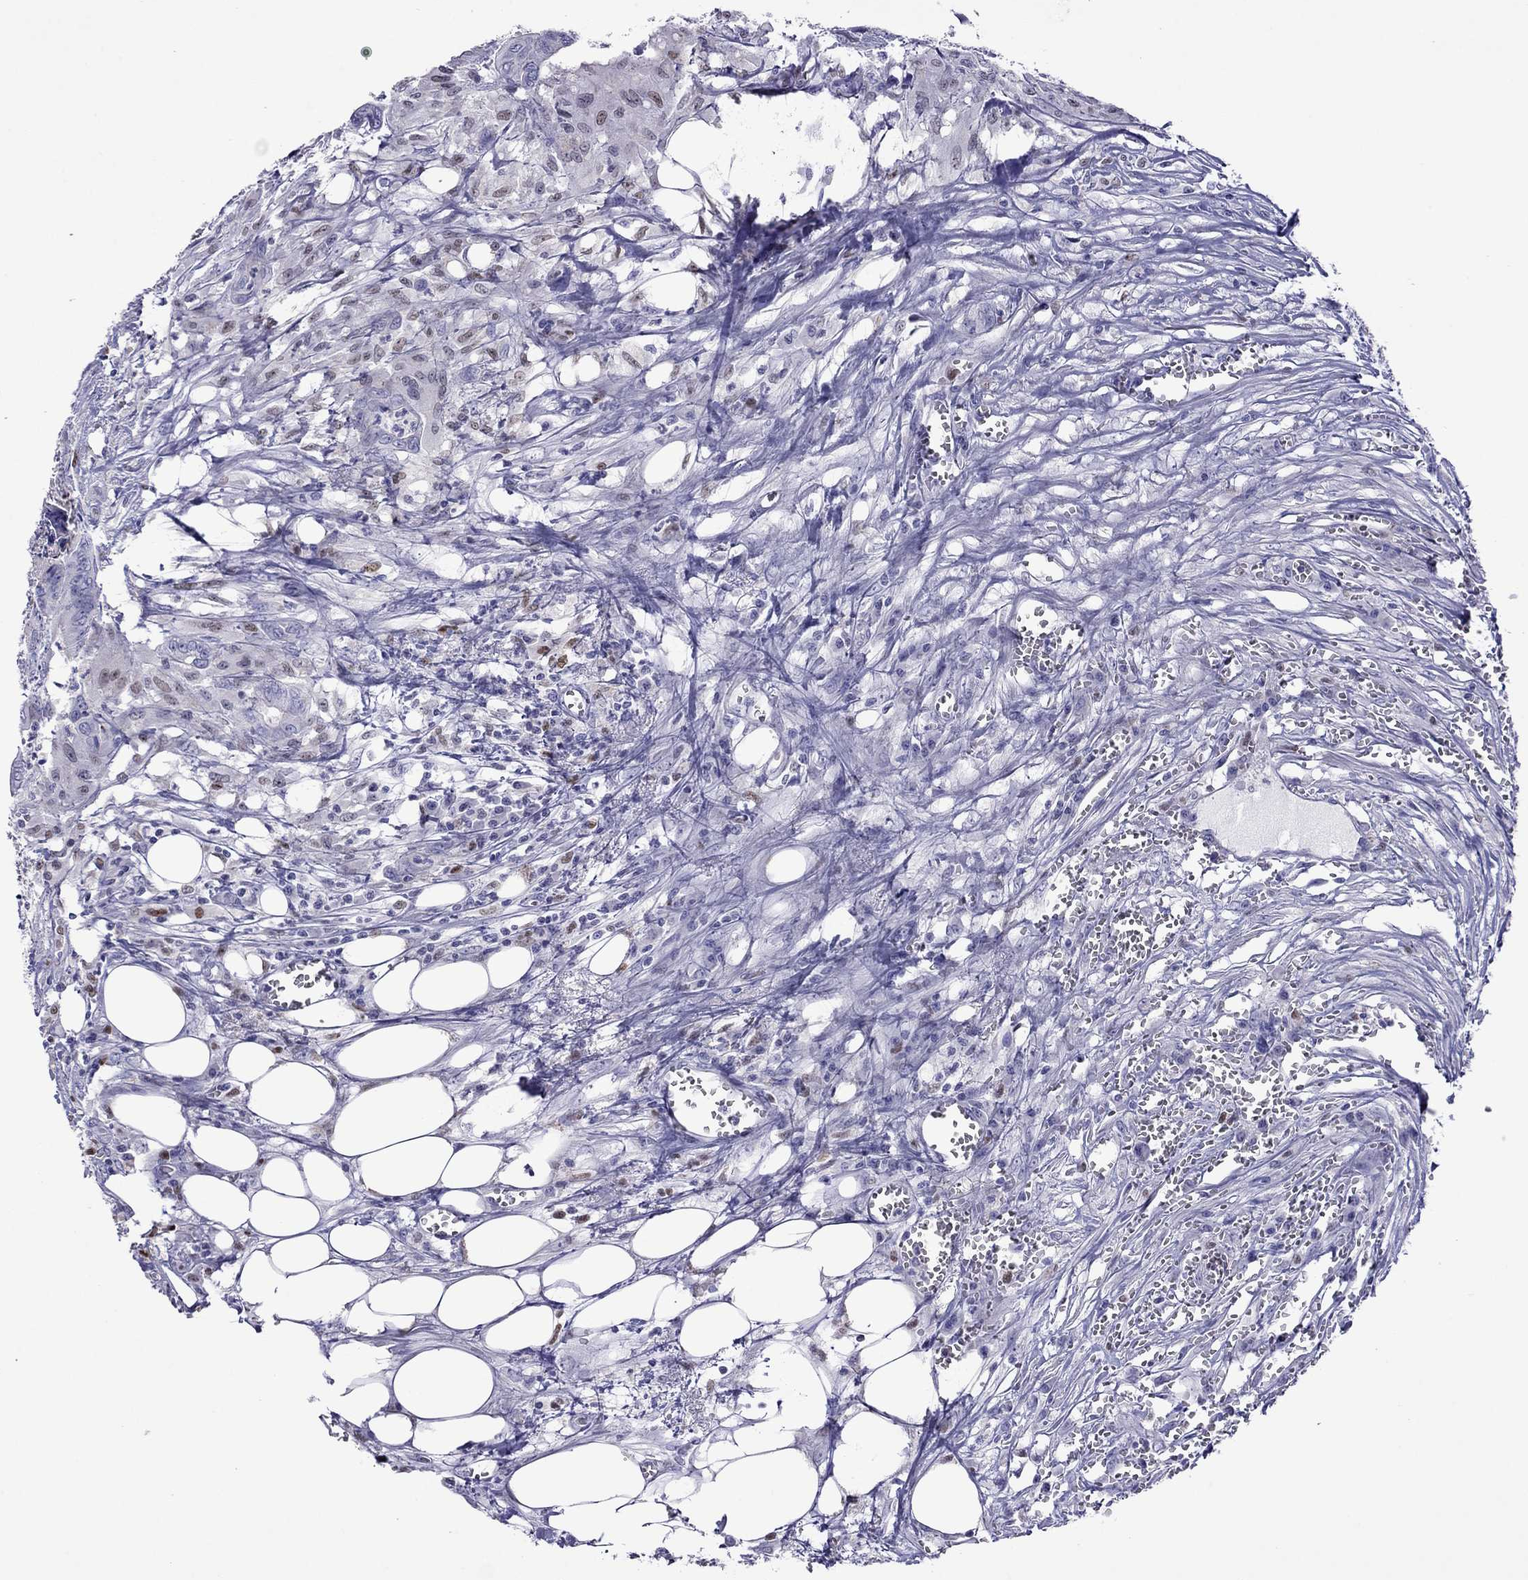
{"staining": {"intensity": "weak", "quantity": "<25%", "location": "nuclear"}, "tissue": "colorectal cancer", "cell_type": "Tumor cells", "image_type": "cancer", "snomed": [{"axis": "morphology", "description": "Adenocarcinoma, NOS"}, {"axis": "topography", "description": "Colon"}], "caption": "Immunohistochemistry (IHC) of colorectal adenocarcinoma displays no staining in tumor cells.", "gene": "MPZ", "patient": {"sex": "male", "age": 84}}